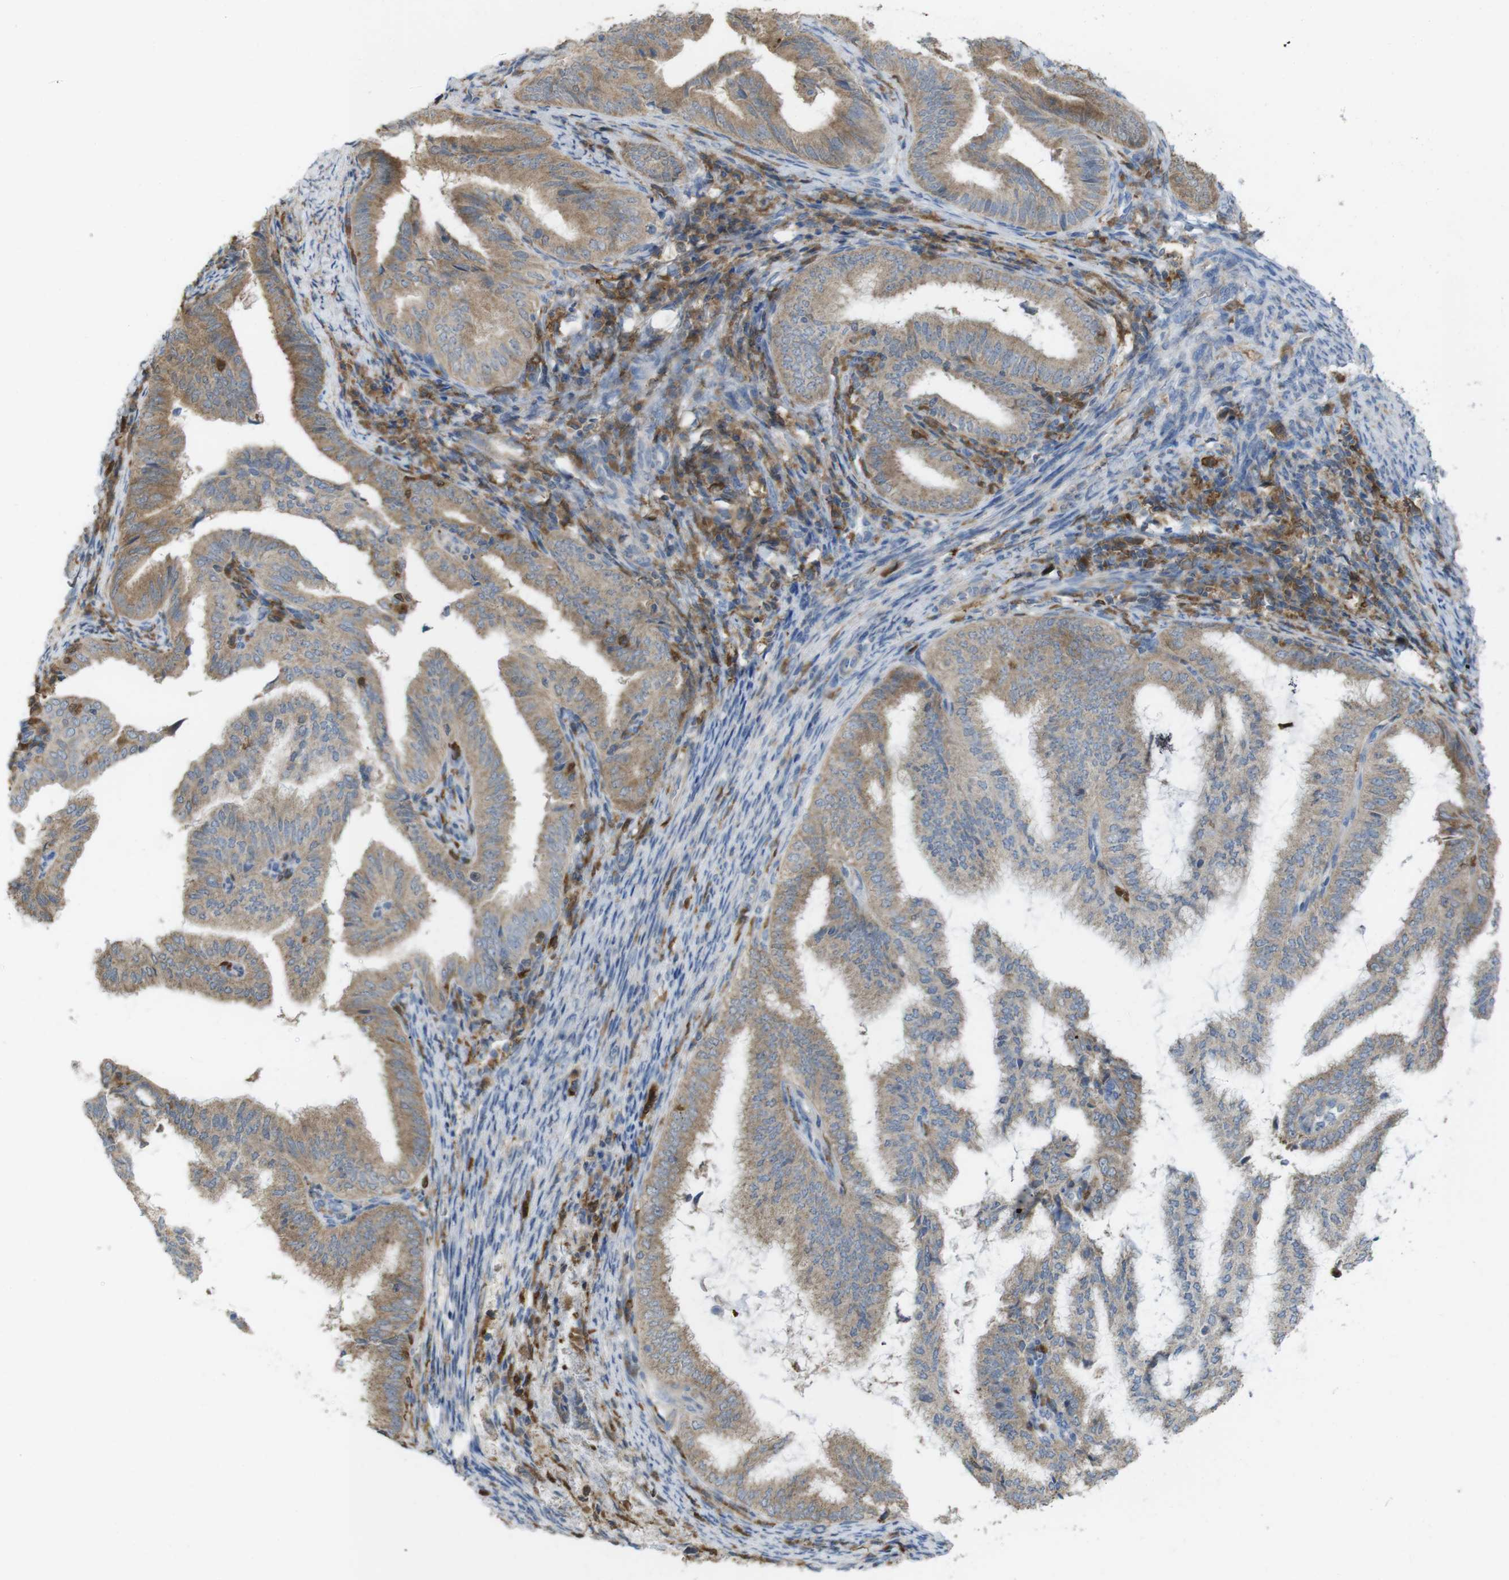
{"staining": {"intensity": "weak", "quantity": ">75%", "location": "cytoplasmic/membranous"}, "tissue": "endometrial cancer", "cell_type": "Tumor cells", "image_type": "cancer", "snomed": [{"axis": "morphology", "description": "Adenocarcinoma, NOS"}, {"axis": "topography", "description": "Endometrium"}], "caption": "This photomicrograph reveals immunohistochemistry (IHC) staining of endometrial adenocarcinoma, with low weak cytoplasmic/membranous staining in about >75% of tumor cells.", "gene": "PRKCD", "patient": {"sex": "female", "age": 58}}